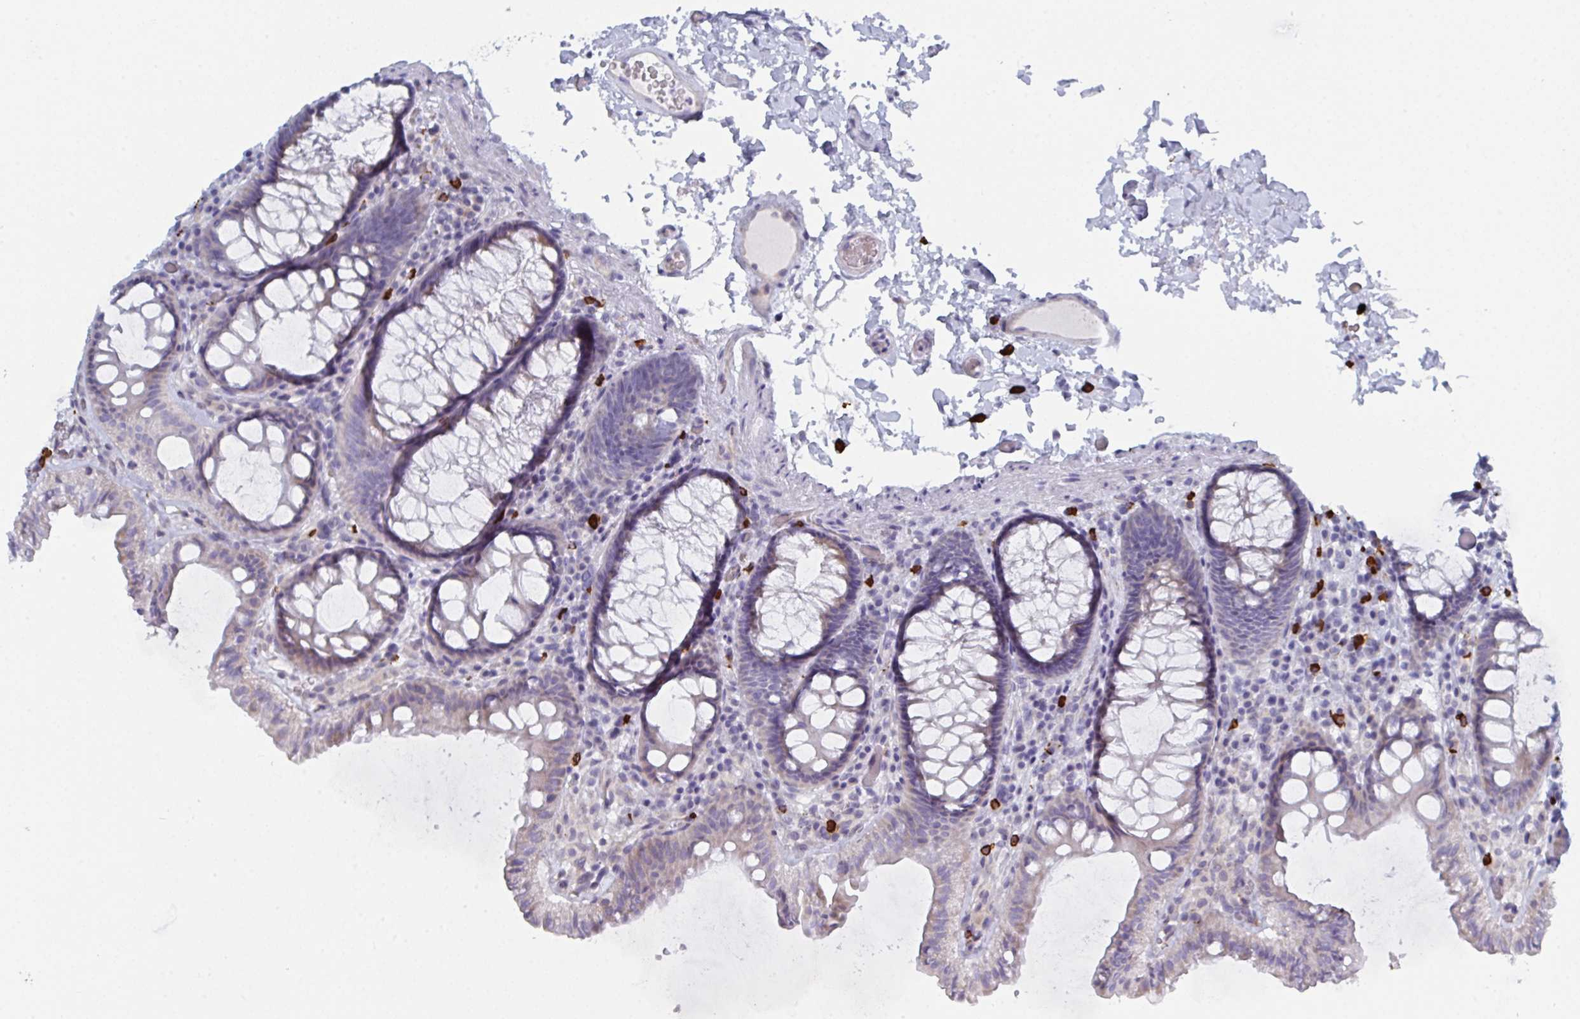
{"staining": {"intensity": "negative", "quantity": "none", "location": "none"}, "tissue": "colon", "cell_type": "Endothelial cells", "image_type": "normal", "snomed": [{"axis": "morphology", "description": "Normal tissue, NOS"}, {"axis": "topography", "description": "Colon"}, {"axis": "topography", "description": "Peripheral nerve tissue"}], "caption": "Photomicrograph shows no significant protein positivity in endothelial cells of unremarkable colon. The staining was performed using DAB to visualize the protein expression in brown, while the nuclei were stained in blue with hematoxylin (Magnification: 20x).", "gene": "ZNF684", "patient": {"sex": "male", "age": 84}}